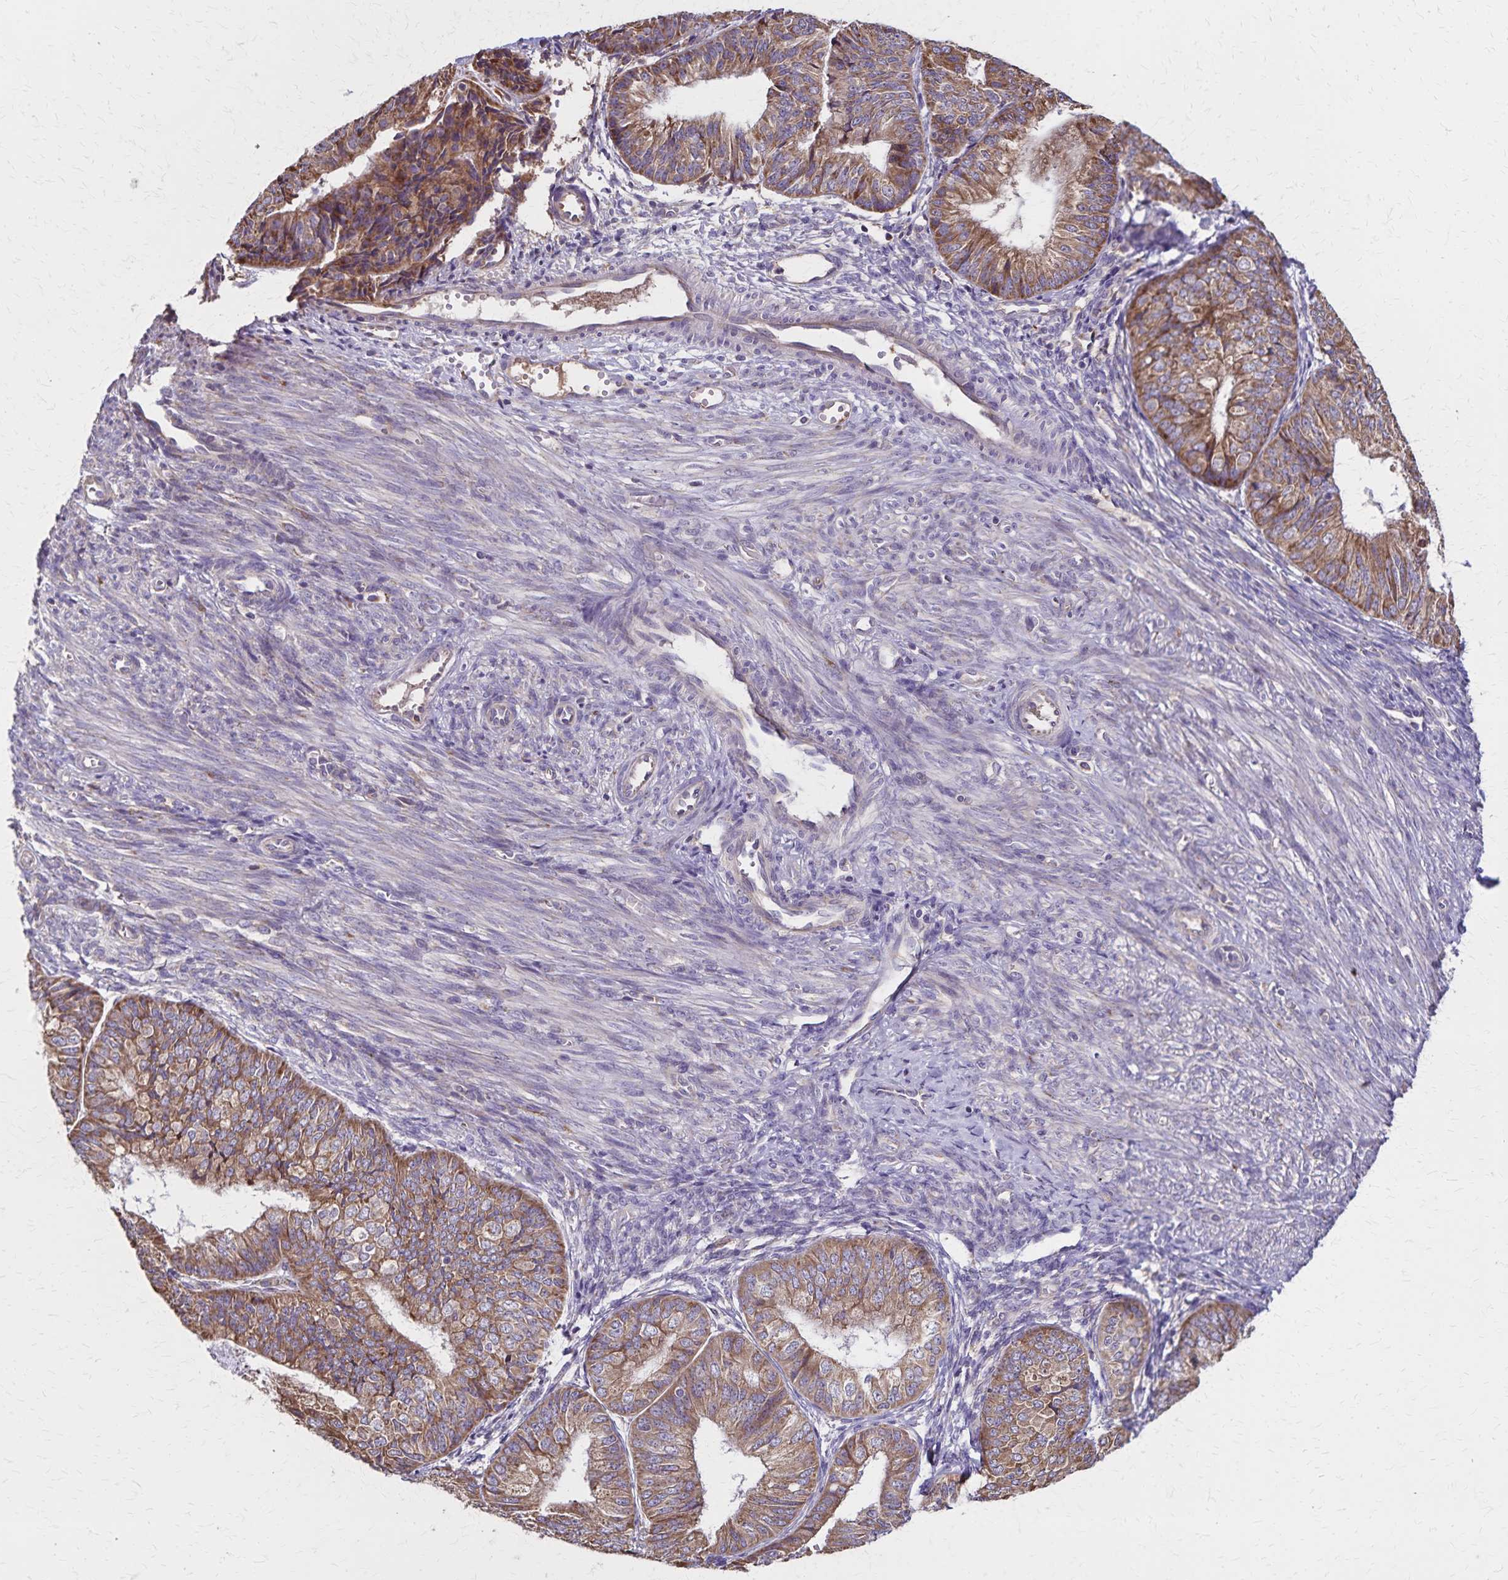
{"staining": {"intensity": "moderate", "quantity": ">75%", "location": "cytoplasmic/membranous"}, "tissue": "endometrial cancer", "cell_type": "Tumor cells", "image_type": "cancer", "snomed": [{"axis": "morphology", "description": "Adenocarcinoma, NOS"}, {"axis": "topography", "description": "Endometrium"}], "caption": "Immunohistochemical staining of endometrial cancer demonstrates moderate cytoplasmic/membranous protein expression in approximately >75% of tumor cells.", "gene": "RNF10", "patient": {"sex": "female", "age": 58}}